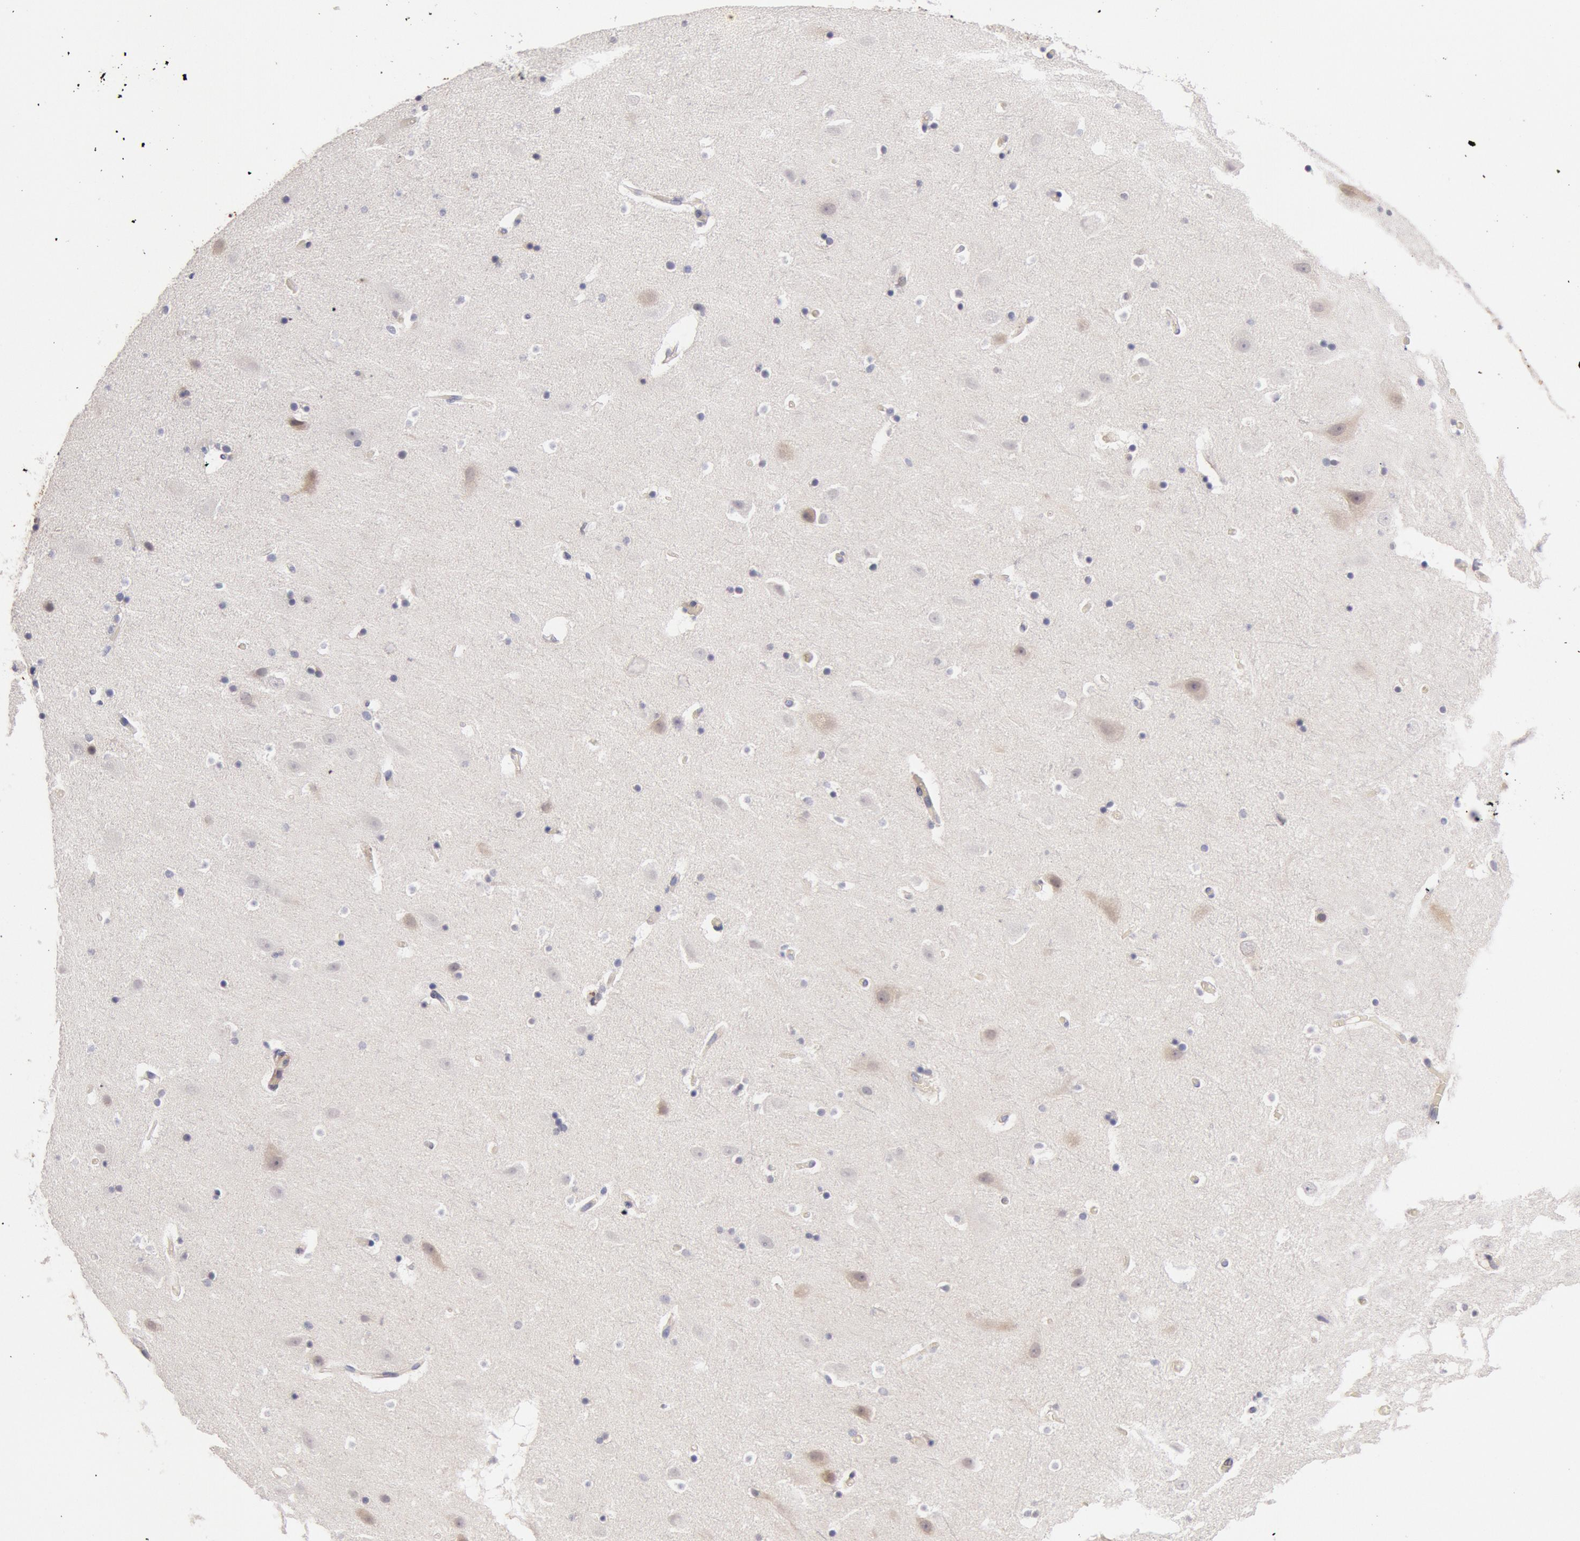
{"staining": {"intensity": "negative", "quantity": "none", "location": "none"}, "tissue": "hippocampus", "cell_type": "Glial cells", "image_type": "normal", "snomed": [{"axis": "morphology", "description": "Normal tissue, NOS"}, {"axis": "topography", "description": "Hippocampus"}], "caption": "Hippocampus was stained to show a protein in brown. There is no significant expression in glial cells. (DAB (3,3'-diaminobenzidine) immunohistochemistry (IHC), high magnification).", "gene": "TMED8", "patient": {"sex": "male", "age": 45}}